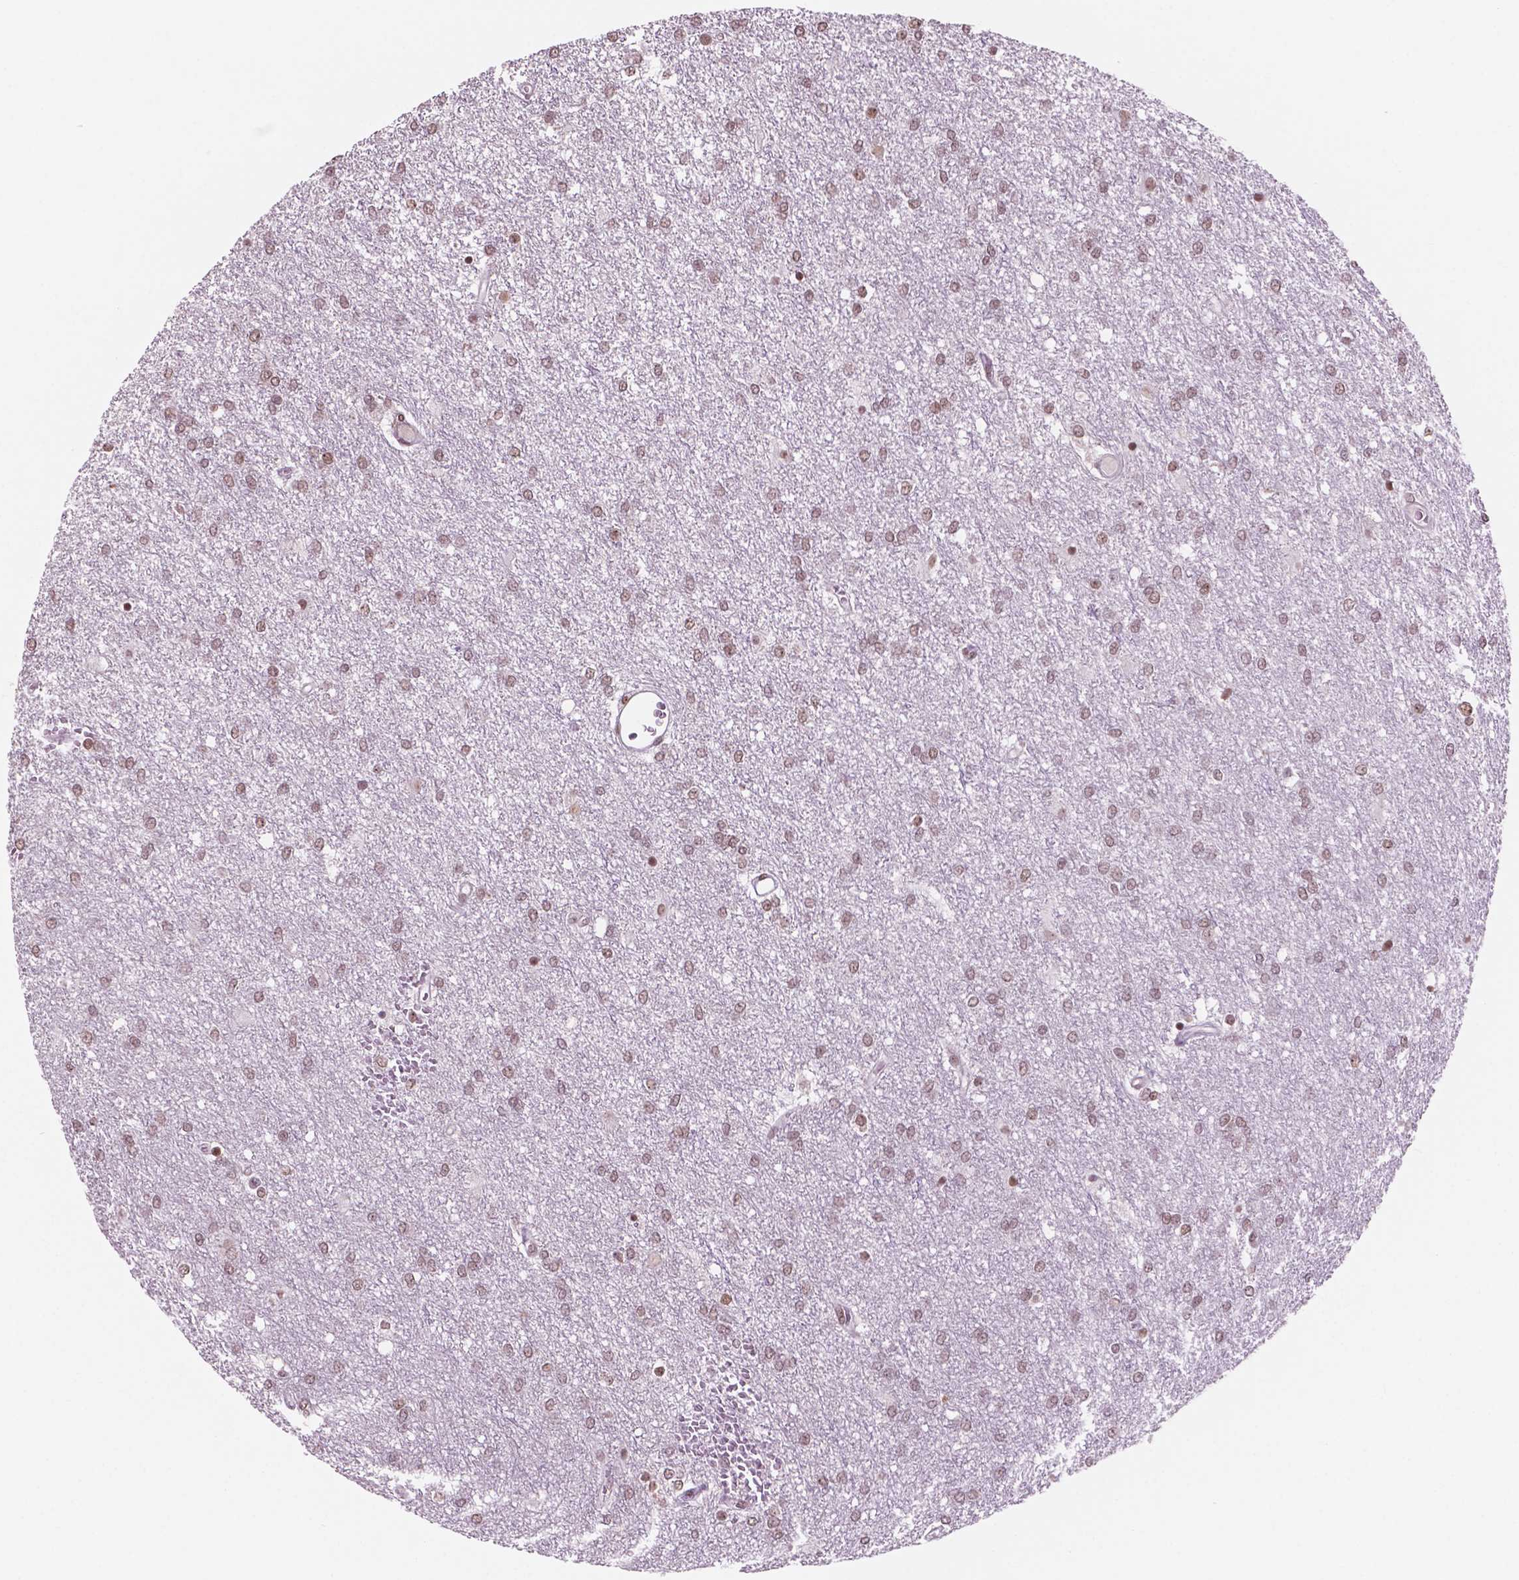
{"staining": {"intensity": "moderate", "quantity": ">75%", "location": "nuclear"}, "tissue": "glioma", "cell_type": "Tumor cells", "image_type": "cancer", "snomed": [{"axis": "morphology", "description": "Glioma, malignant, High grade"}, {"axis": "topography", "description": "Brain"}], "caption": "Glioma stained with a protein marker displays moderate staining in tumor cells.", "gene": "POLR2E", "patient": {"sex": "female", "age": 61}}